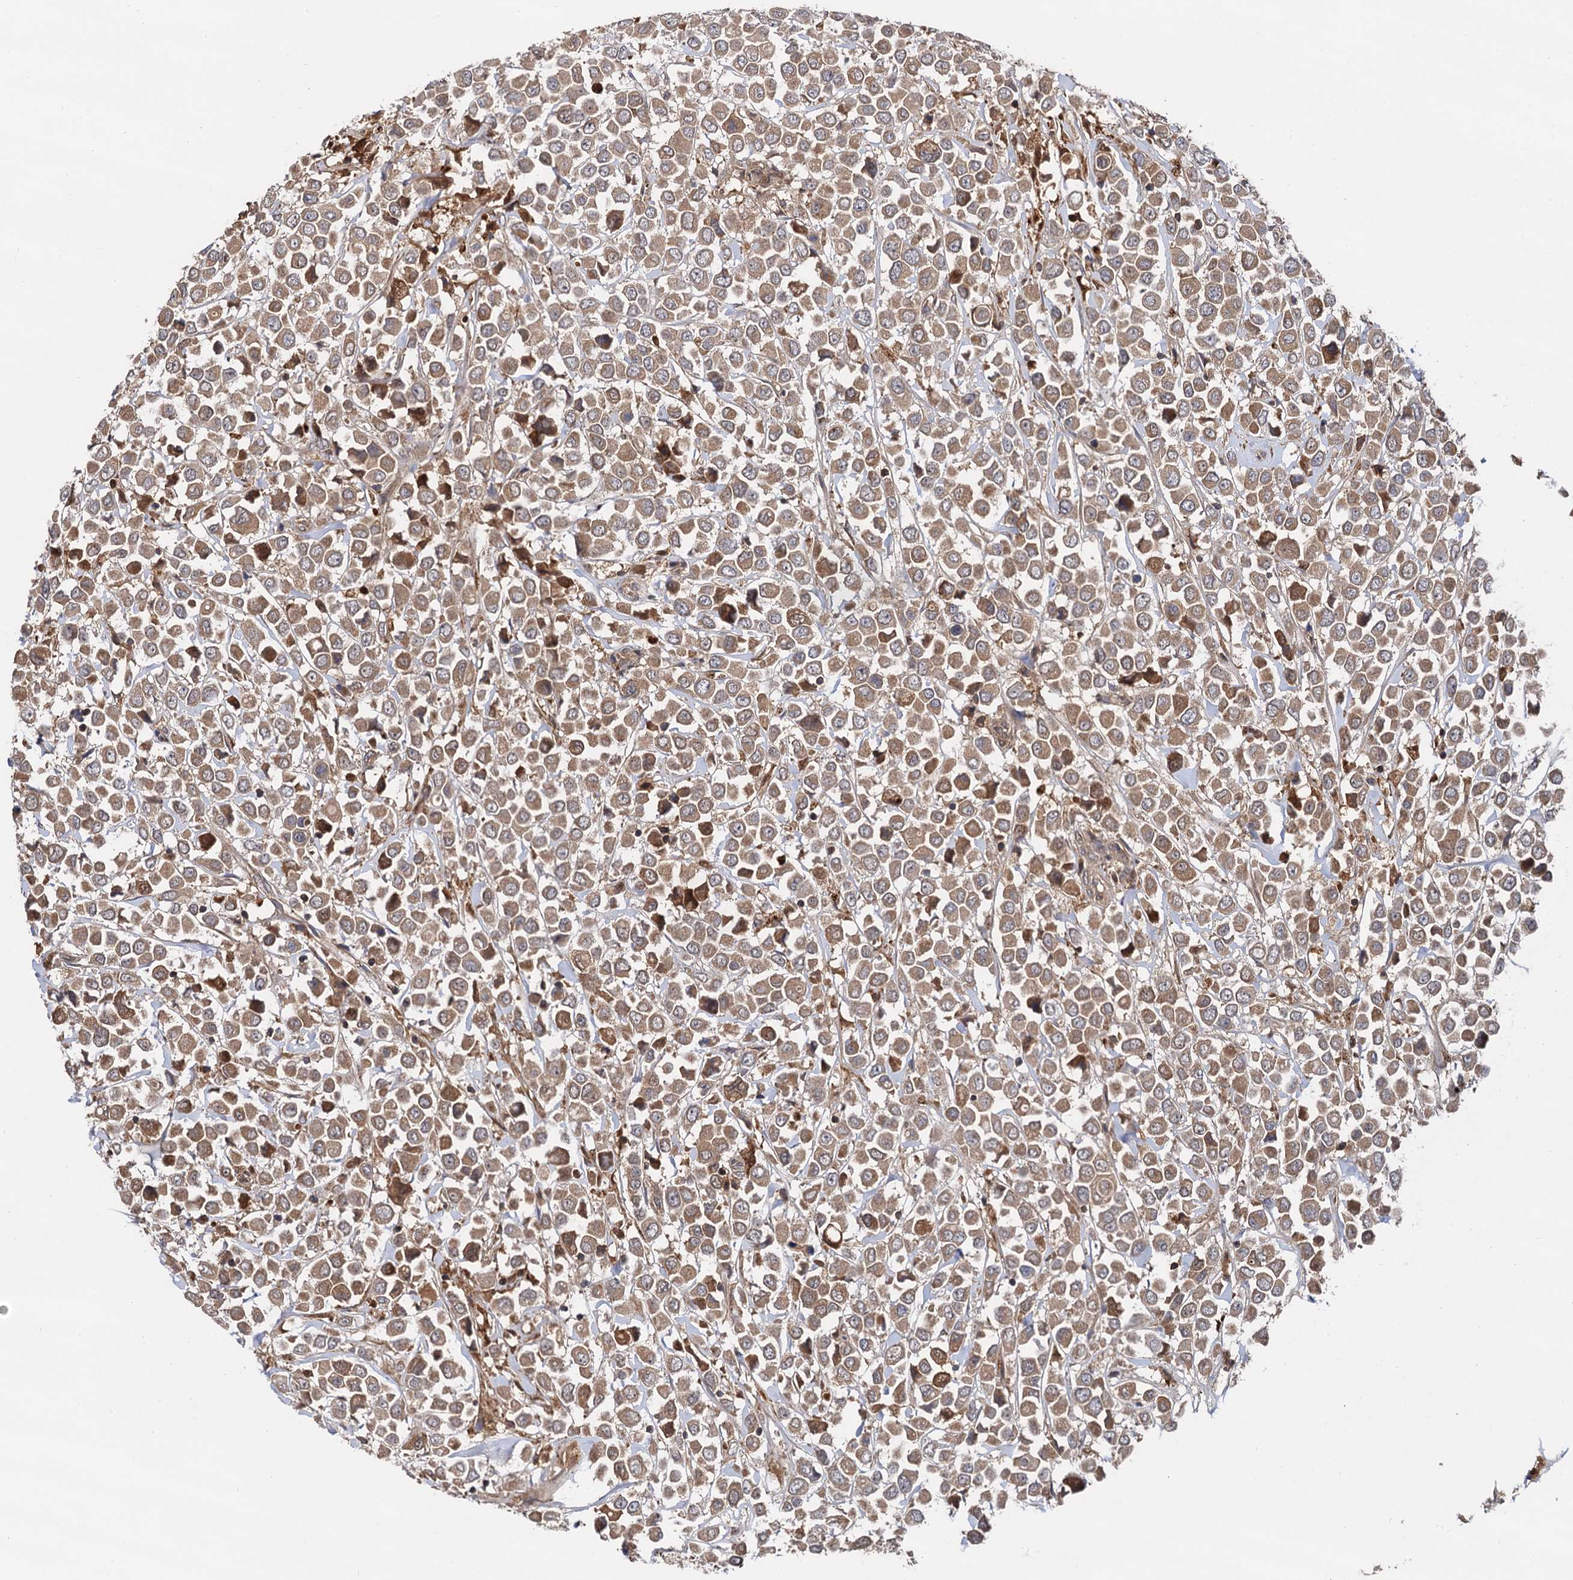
{"staining": {"intensity": "moderate", "quantity": ">75%", "location": "cytoplasmic/membranous"}, "tissue": "breast cancer", "cell_type": "Tumor cells", "image_type": "cancer", "snomed": [{"axis": "morphology", "description": "Duct carcinoma"}, {"axis": "topography", "description": "Breast"}], "caption": "Brown immunohistochemical staining in human breast cancer (intraductal carcinoma) reveals moderate cytoplasmic/membranous positivity in about >75% of tumor cells.", "gene": "SELENOP", "patient": {"sex": "female", "age": 61}}